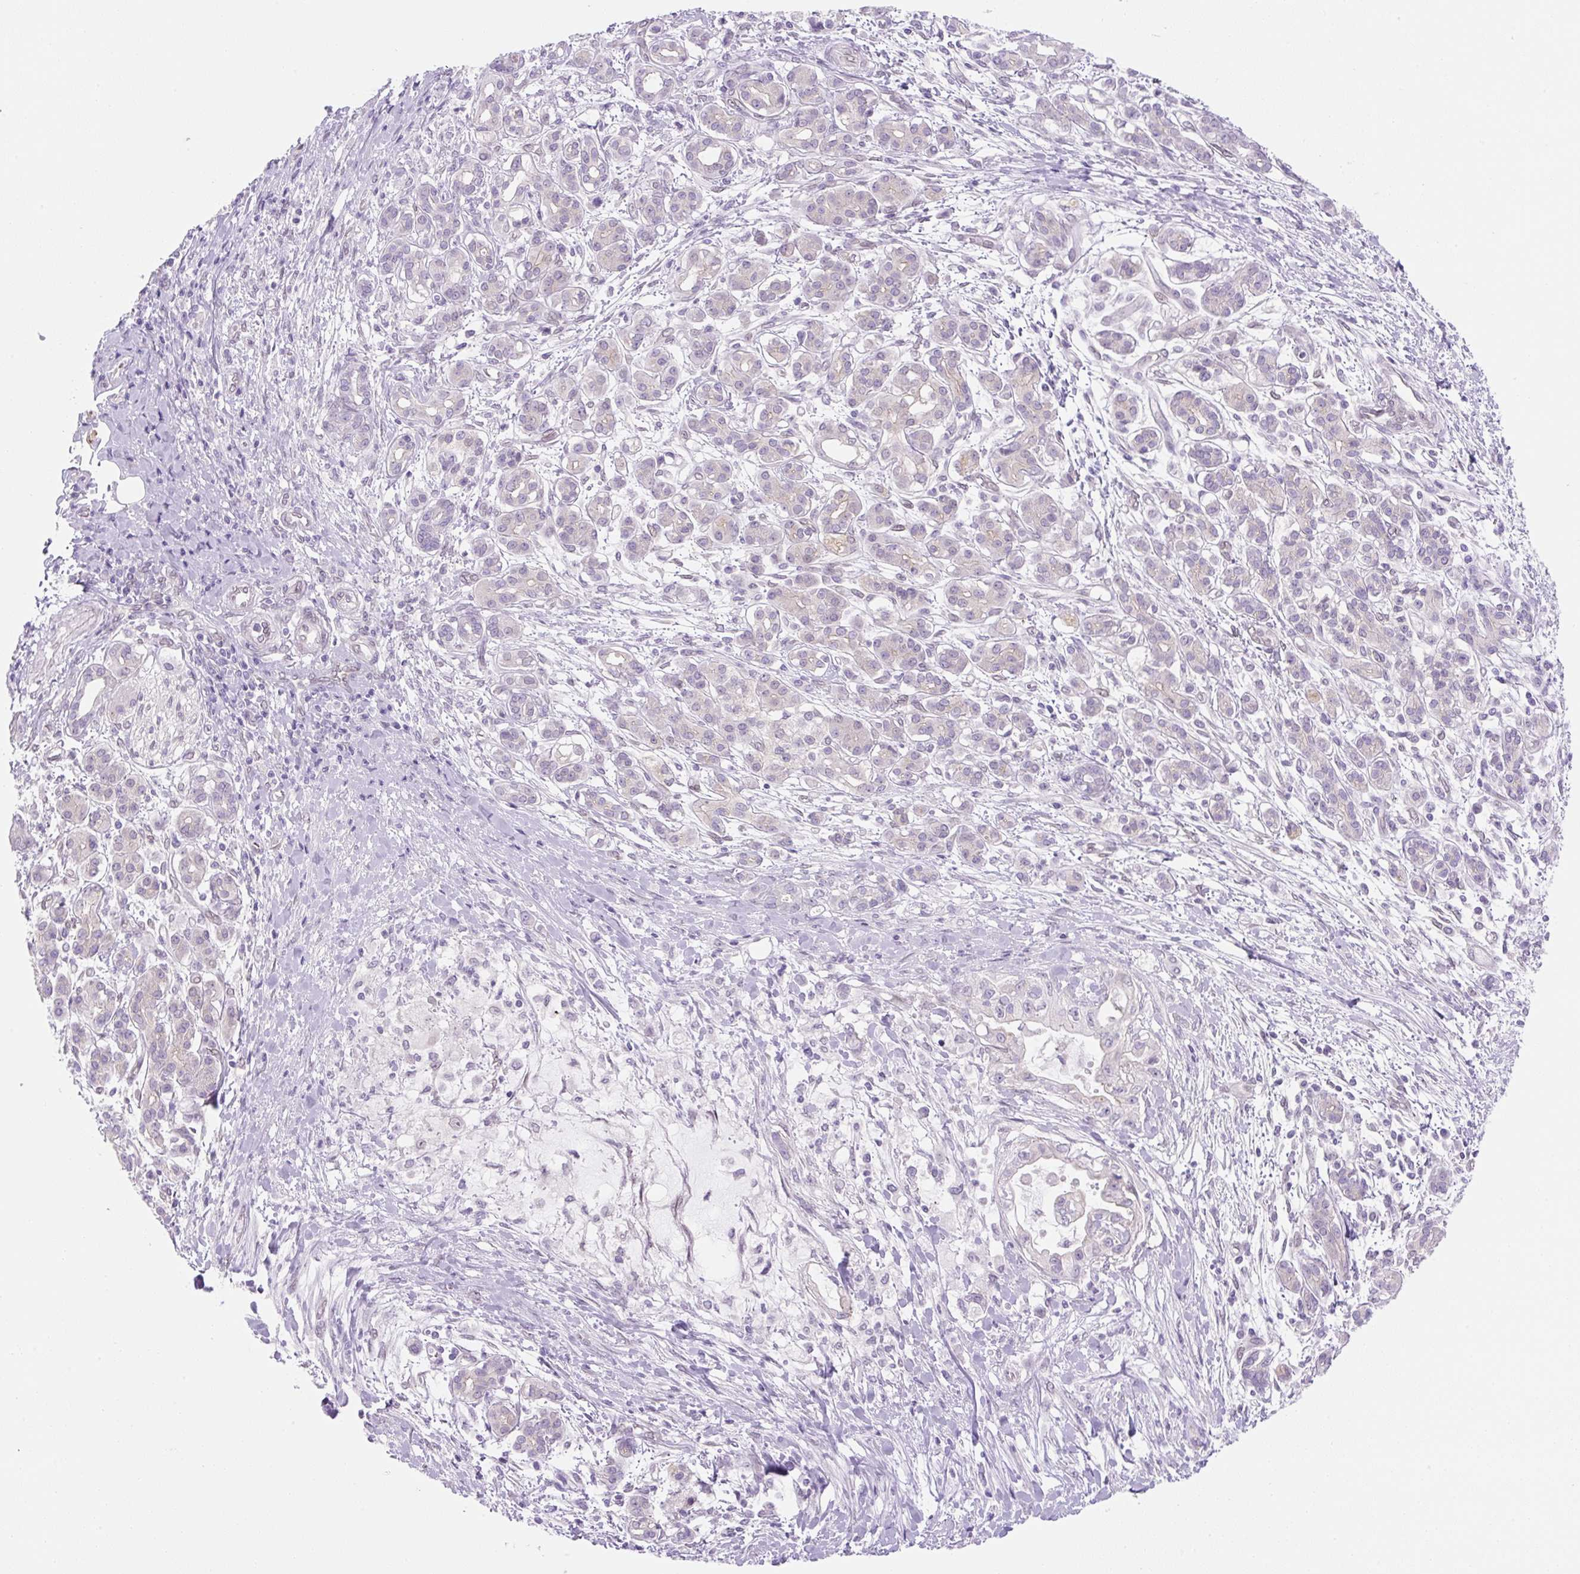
{"staining": {"intensity": "negative", "quantity": "none", "location": "none"}, "tissue": "pancreatic cancer", "cell_type": "Tumor cells", "image_type": "cancer", "snomed": [{"axis": "morphology", "description": "Adenocarcinoma, NOS"}, {"axis": "topography", "description": "Pancreas"}], "caption": "Immunohistochemistry image of pancreatic cancer (adenocarcinoma) stained for a protein (brown), which reveals no expression in tumor cells.", "gene": "SYNE3", "patient": {"sex": "male", "age": 48}}